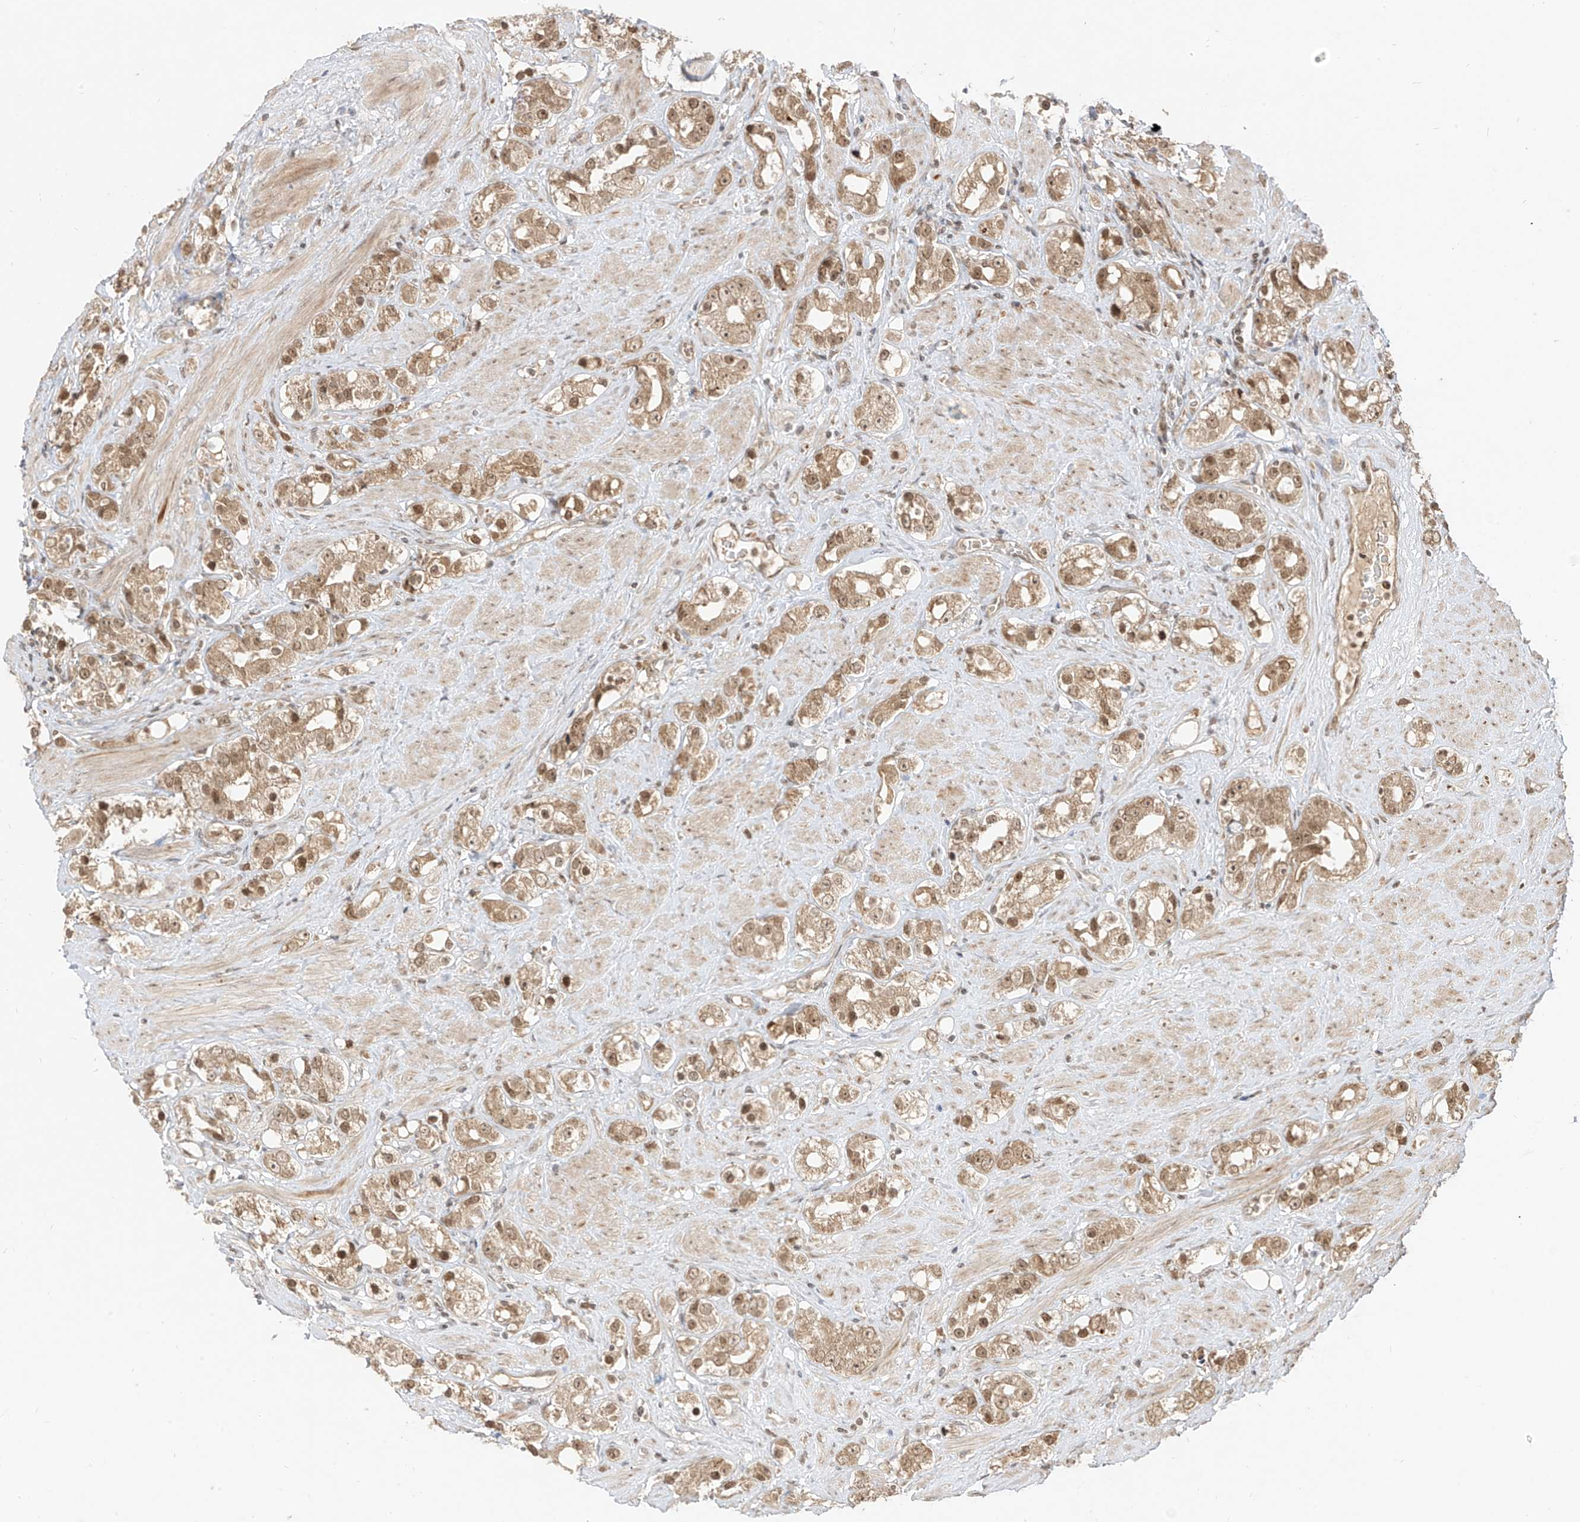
{"staining": {"intensity": "moderate", "quantity": ">75%", "location": "cytoplasmic/membranous,nuclear"}, "tissue": "prostate cancer", "cell_type": "Tumor cells", "image_type": "cancer", "snomed": [{"axis": "morphology", "description": "Adenocarcinoma, NOS"}, {"axis": "topography", "description": "Prostate"}], "caption": "This histopathology image reveals immunohistochemistry (IHC) staining of human prostate cancer (adenocarcinoma), with medium moderate cytoplasmic/membranous and nuclear expression in about >75% of tumor cells.", "gene": "LCOR", "patient": {"sex": "male", "age": 79}}